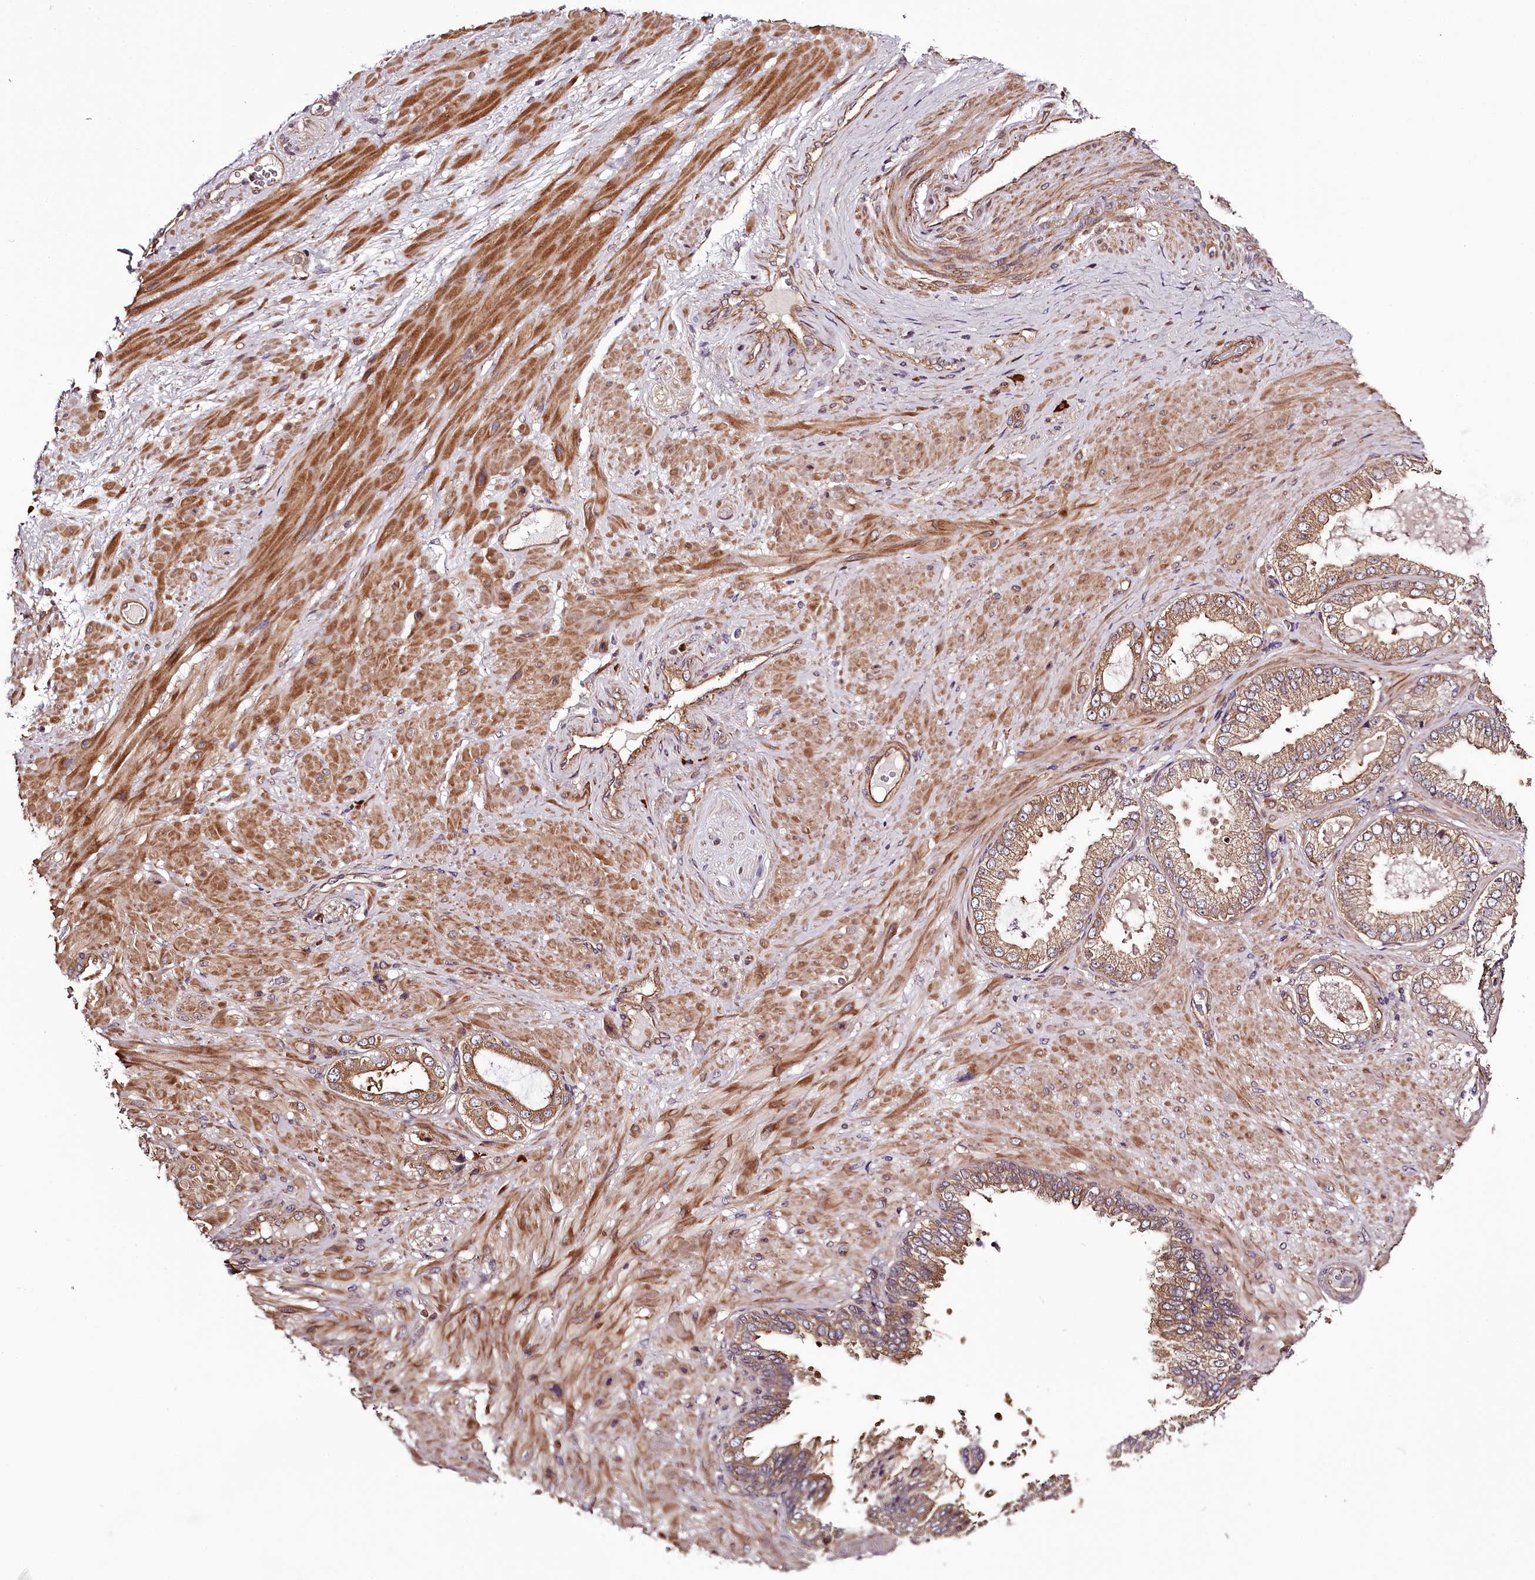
{"staining": {"intensity": "negative", "quantity": "none", "location": "none"}, "tissue": "adipose tissue", "cell_type": "Adipocytes", "image_type": "normal", "snomed": [{"axis": "morphology", "description": "Normal tissue, NOS"}, {"axis": "morphology", "description": "Adenocarcinoma, Low grade"}, {"axis": "topography", "description": "Prostate"}, {"axis": "topography", "description": "Peripheral nerve tissue"}], "caption": "Human adipose tissue stained for a protein using IHC demonstrates no expression in adipocytes.", "gene": "TARS1", "patient": {"sex": "male", "age": 63}}